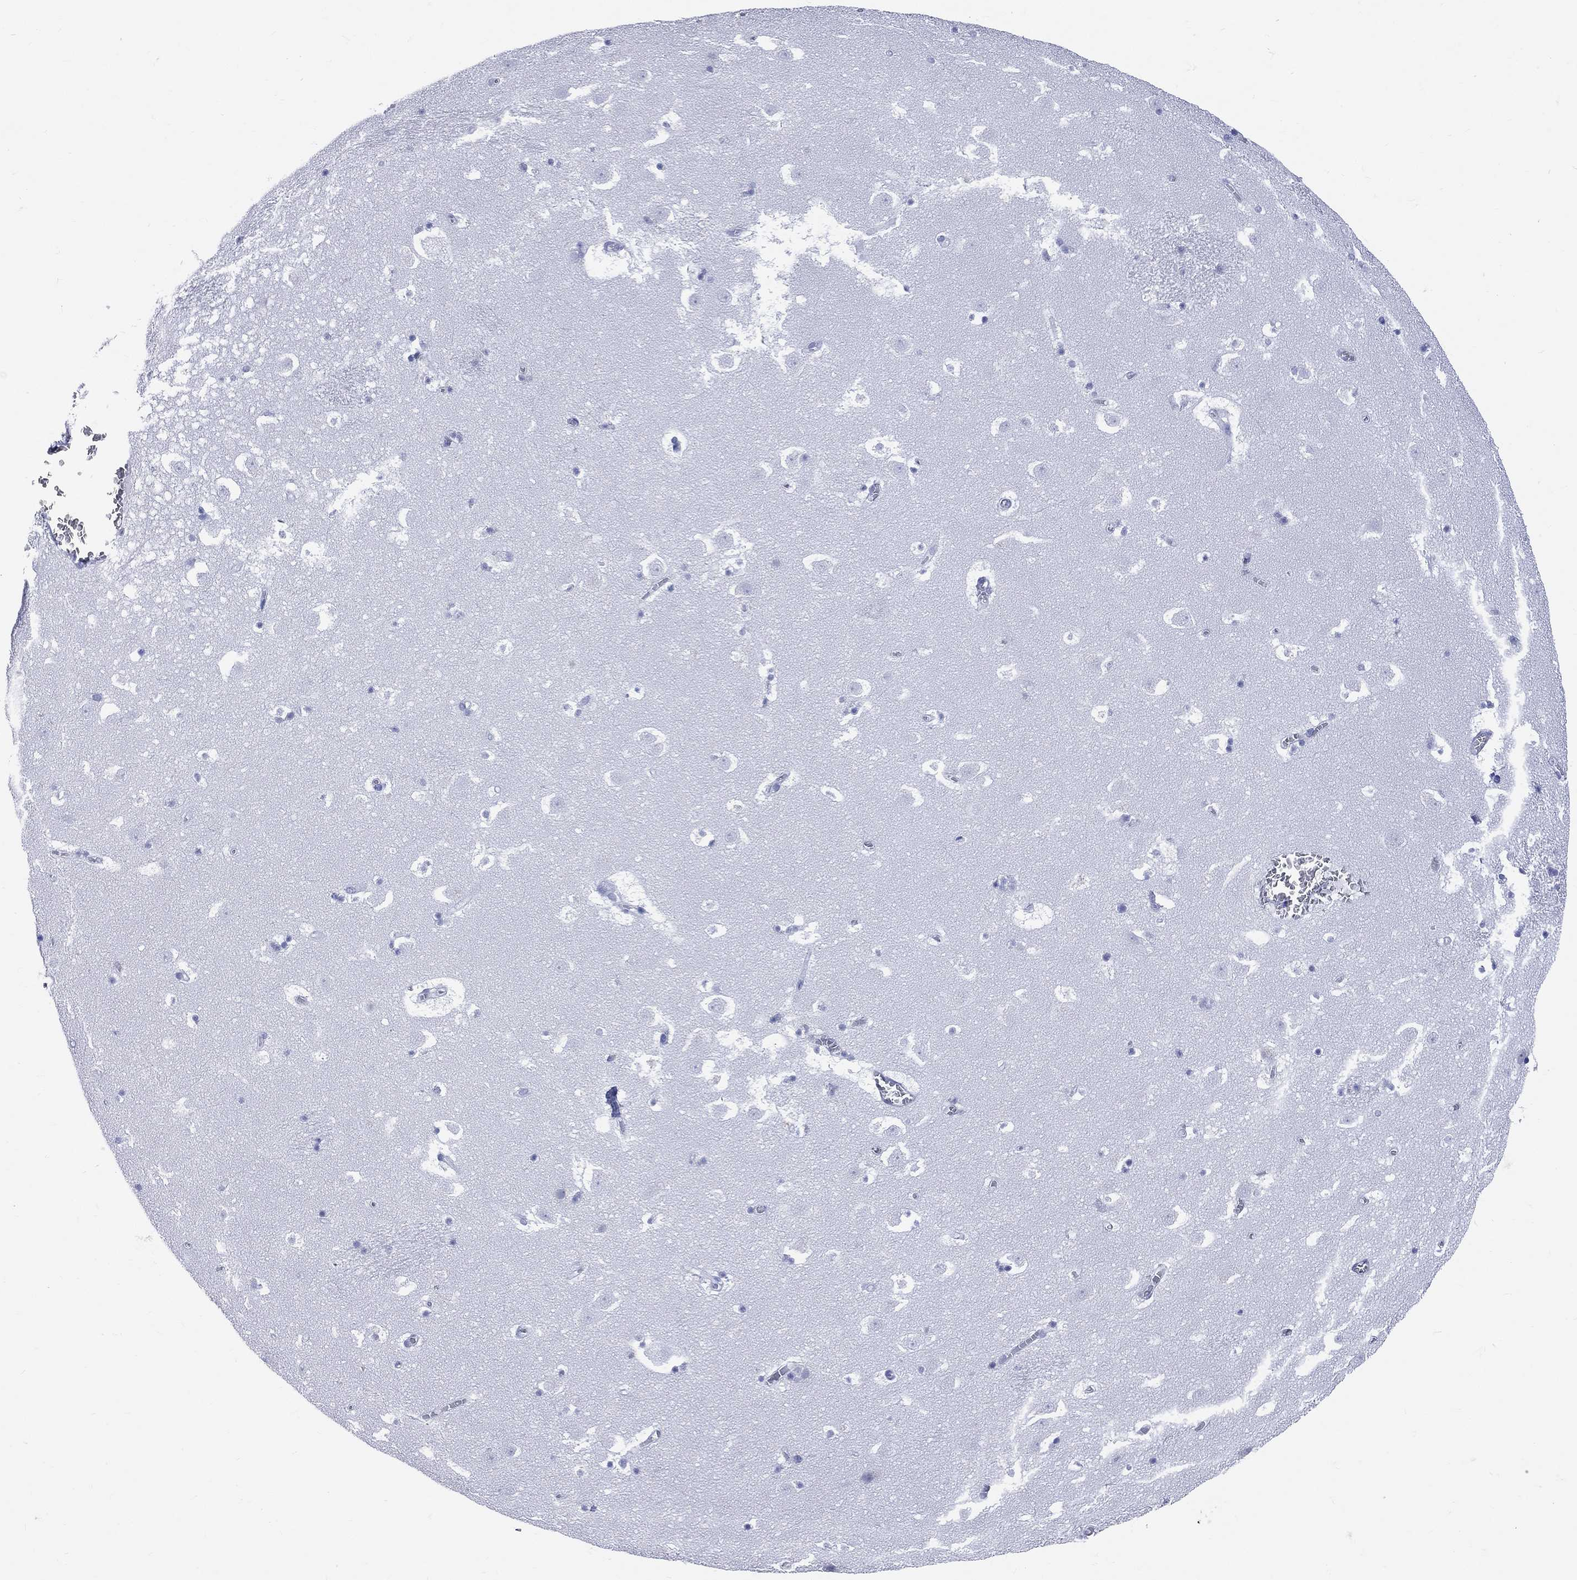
{"staining": {"intensity": "negative", "quantity": "none", "location": "none"}, "tissue": "caudate", "cell_type": "Glial cells", "image_type": "normal", "snomed": [{"axis": "morphology", "description": "Normal tissue, NOS"}, {"axis": "topography", "description": "Lateral ventricle wall"}], "caption": "Immunohistochemistry (IHC) image of benign caudate: human caudate stained with DAB (3,3'-diaminobenzidine) reveals no significant protein positivity in glial cells.", "gene": "CYLC1", "patient": {"sex": "female", "age": 42}}